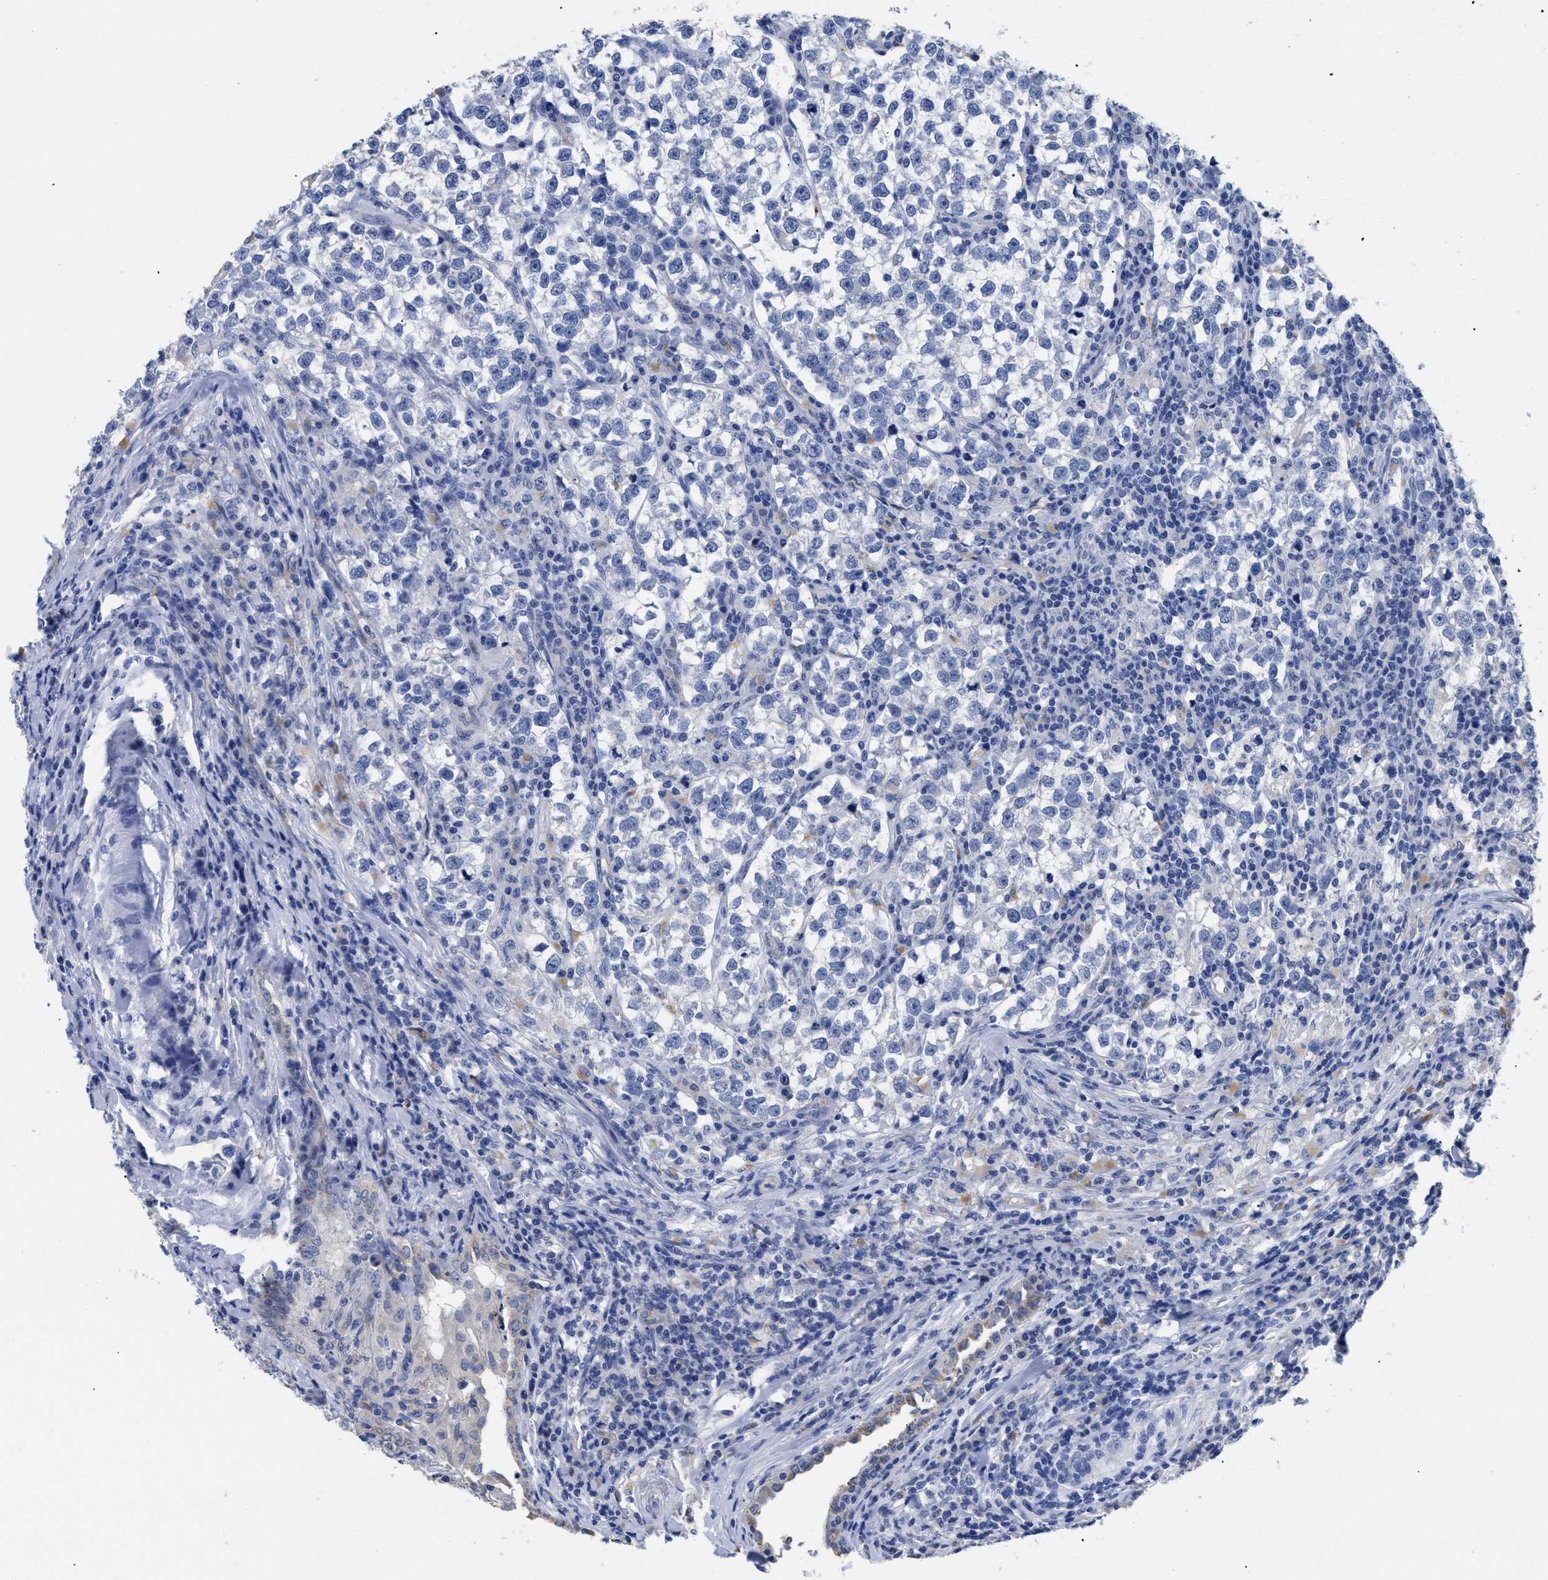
{"staining": {"intensity": "negative", "quantity": "none", "location": "none"}, "tissue": "testis cancer", "cell_type": "Tumor cells", "image_type": "cancer", "snomed": [{"axis": "morphology", "description": "Normal tissue, NOS"}, {"axis": "morphology", "description": "Seminoma, NOS"}, {"axis": "topography", "description": "Testis"}], "caption": "Seminoma (testis) was stained to show a protein in brown. There is no significant expression in tumor cells. (DAB immunohistochemistry, high magnification).", "gene": "APOBEC2", "patient": {"sex": "male", "age": 43}}